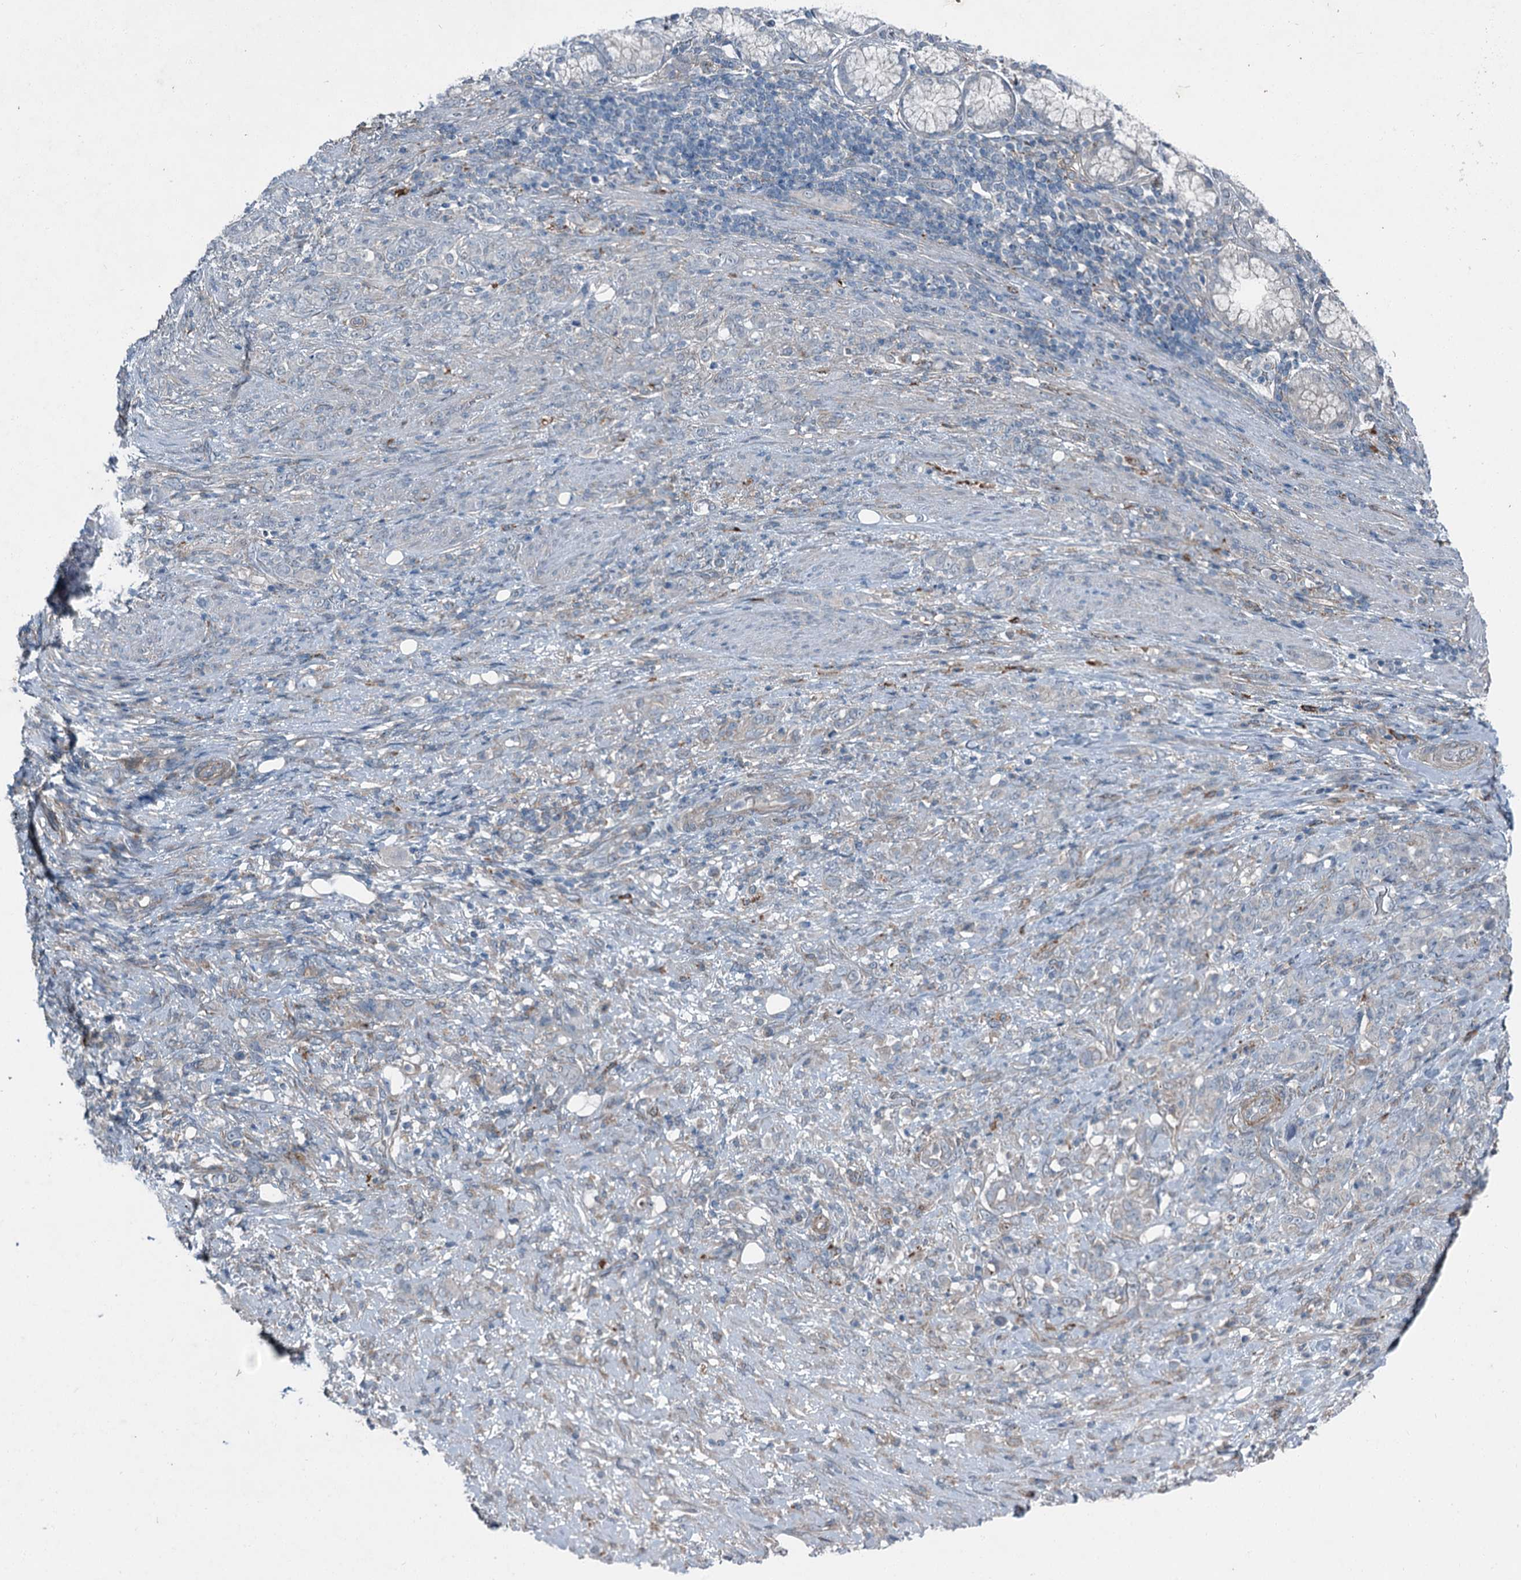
{"staining": {"intensity": "negative", "quantity": "none", "location": "none"}, "tissue": "stomach cancer", "cell_type": "Tumor cells", "image_type": "cancer", "snomed": [{"axis": "morphology", "description": "Adenocarcinoma, NOS"}, {"axis": "topography", "description": "Stomach"}], "caption": "Photomicrograph shows no significant protein expression in tumor cells of stomach cancer.", "gene": "AXL", "patient": {"sex": "female", "age": 79}}